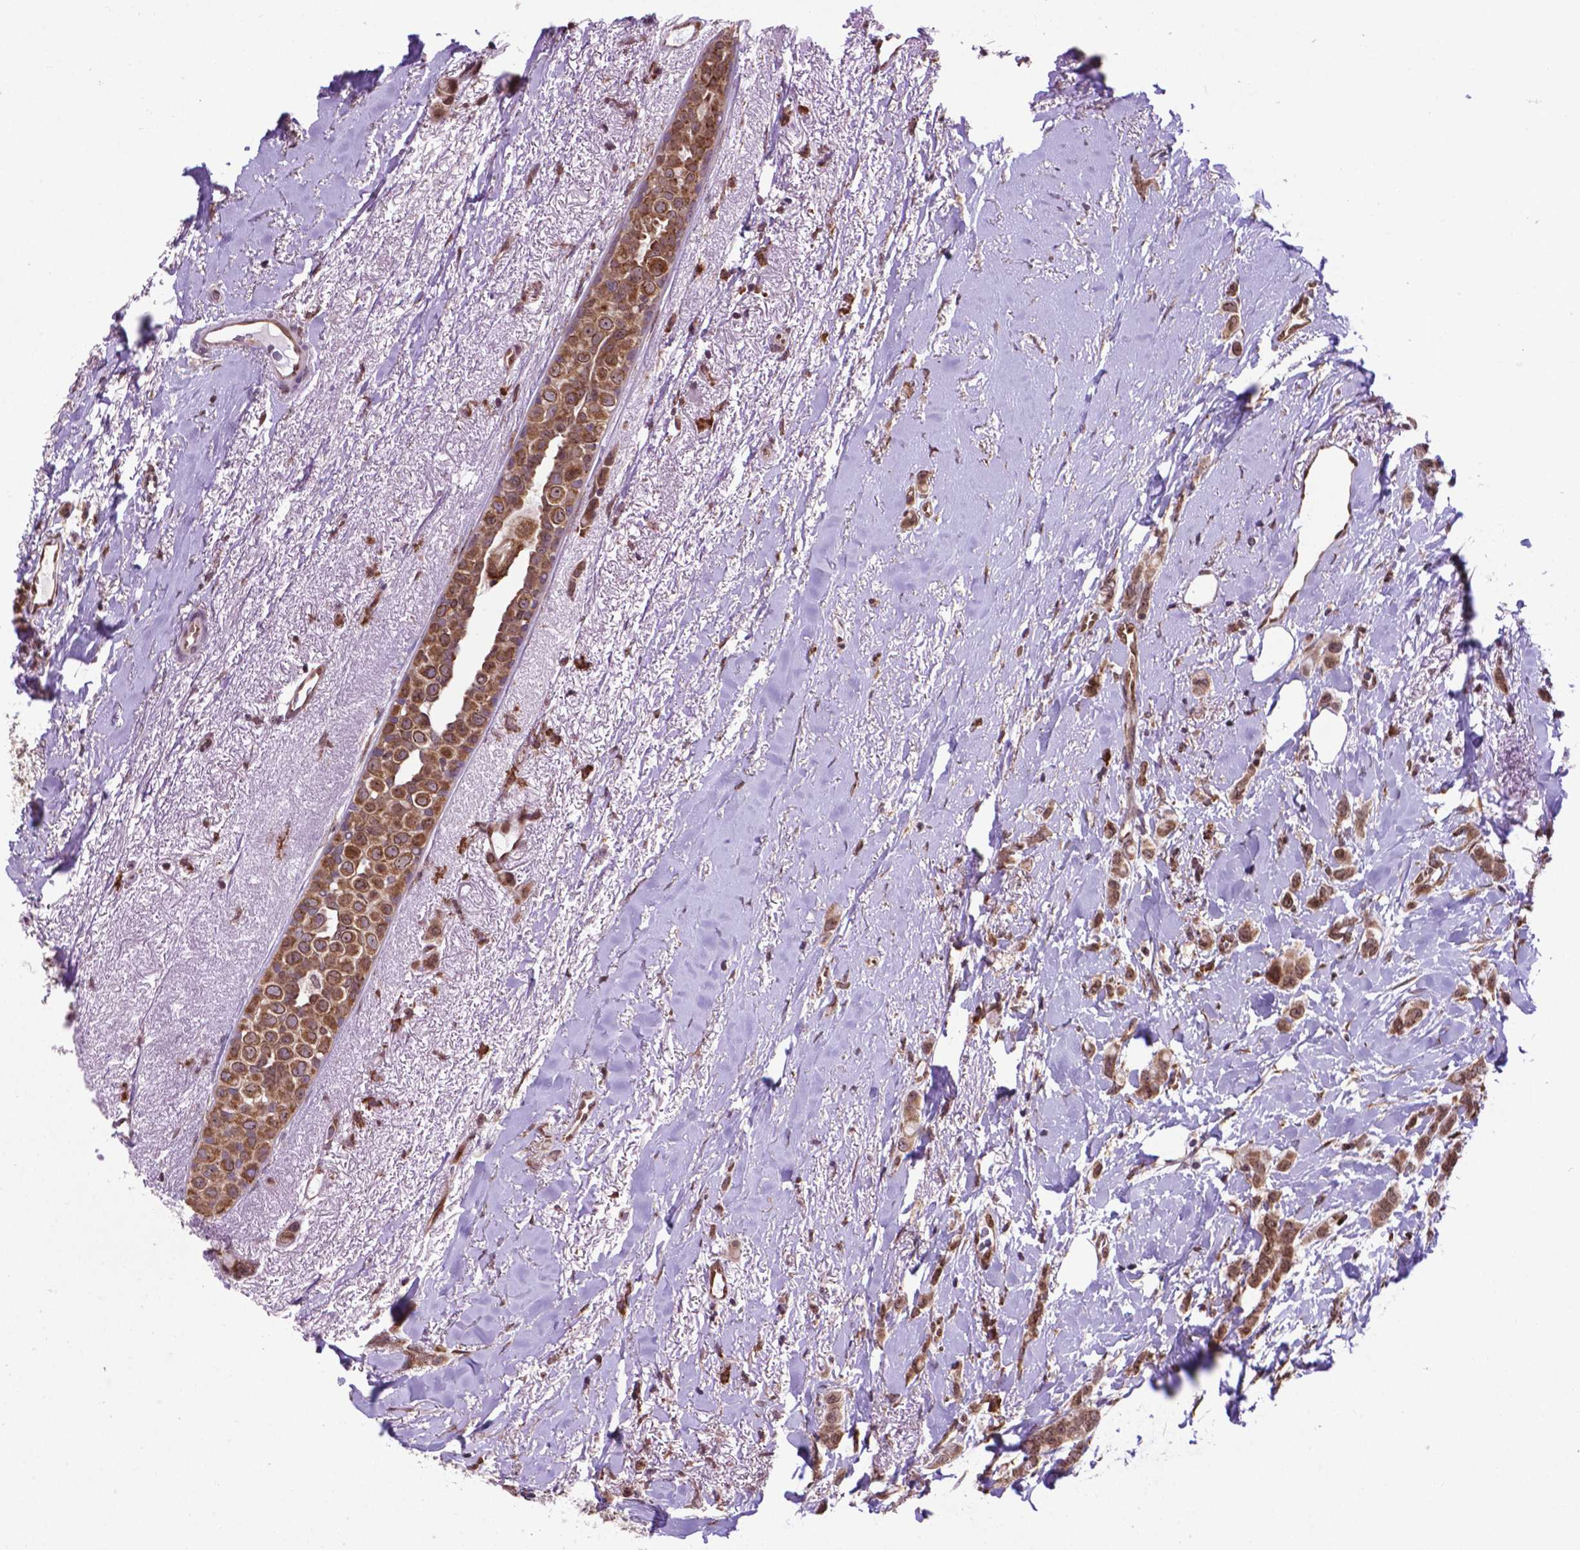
{"staining": {"intensity": "moderate", "quantity": ">75%", "location": "cytoplasmic/membranous"}, "tissue": "breast cancer", "cell_type": "Tumor cells", "image_type": "cancer", "snomed": [{"axis": "morphology", "description": "Lobular carcinoma"}, {"axis": "topography", "description": "Breast"}], "caption": "Immunohistochemical staining of human breast lobular carcinoma exhibits moderate cytoplasmic/membranous protein staining in approximately >75% of tumor cells. (DAB (3,3'-diaminobenzidine) IHC with brightfield microscopy, high magnification).", "gene": "WDR83OS", "patient": {"sex": "female", "age": 66}}